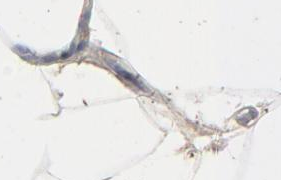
{"staining": {"intensity": "negative", "quantity": "none", "location": "none"}, "tissue": "adipose tissue", "cell_type": "Adipocytes", "image_type": "normal", "snomed": [{"axis": "morphology", "description": "Normal tissue, NOS"}, {"axis": "morphology", "description": "Duct carcinoma"}, {"axis": "topography", "description": "Breast"}, {"axis": "topography", "description": "Adipose tissue"}], "caption": "The photomicrograph displays no significant staining in adipocytes of adipose tissue. The staining was performed using DAB (3,3'-diaminobenzidine) to visualize the protein expression in brown, while the nuclei were stained in blue with hematoxylin (Magnification: 20x).", "gene": "JAM3", "patient": {"sex": "female", "age": 37}}